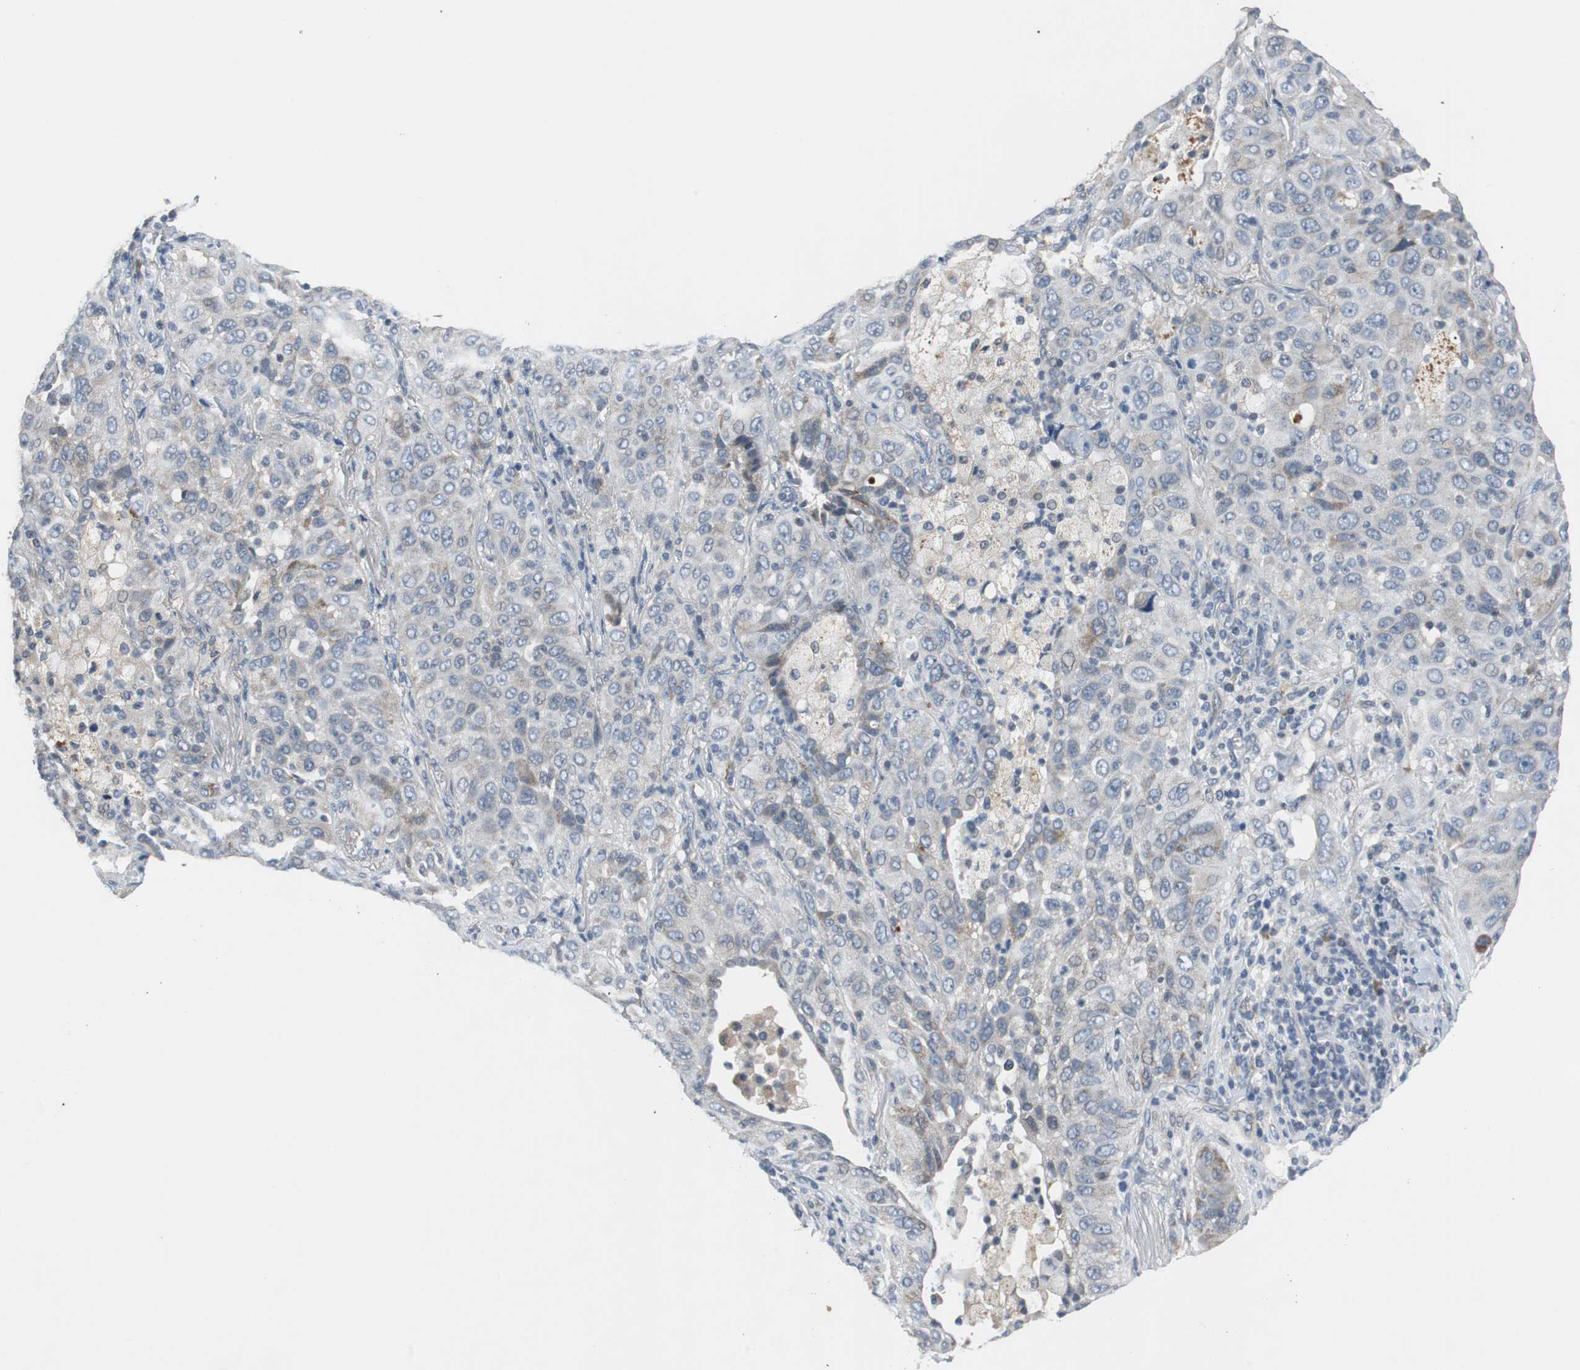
{"staining": {"intensity": "negative", "quantity": "none", "location": "none"}, "tissue": "lung cancer", "cell_type": "Tumor cells", "image_type": "cancer", "snomed": [{"axis": "morphology", "description": "Squamous cell carcinoma, NOS"}, {"axis": "topography", "description": "Lung"}], "caption": "Immunohistochemistry (IHC) of human lung squamous cell carcinoma demonstrates no staining in tumor cells.", "gene": "MYT1", "patient": {"sex": "female", "age": 67}}